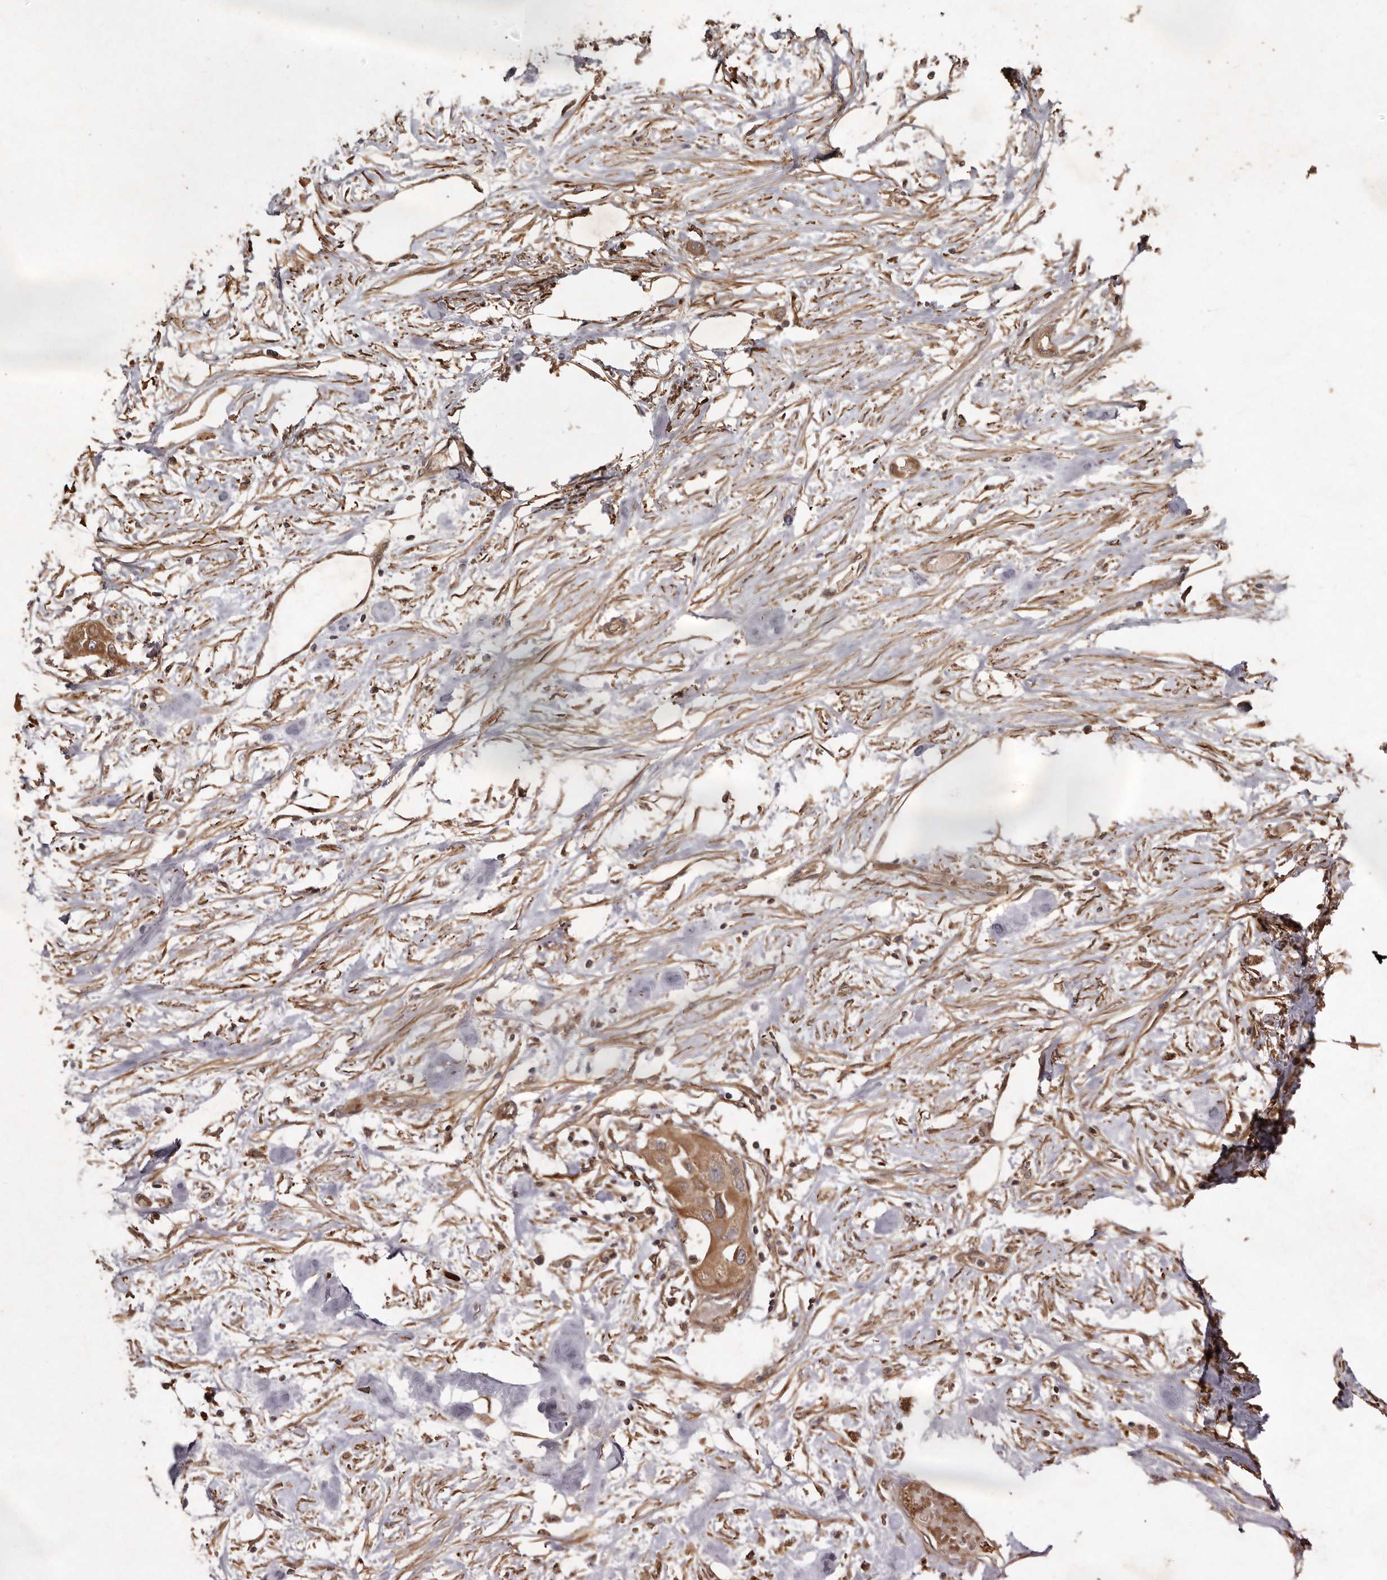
{"staining": {"intensity": "moderate", "quantity": ">75%", "location": "cytoplasmic/membranous"}, "tissue": "urothelial cancer", "cell_type": "Tumor cells", "image_type": "cancer", "snomed": [{"axis": "morphology", "description": "Urothelial carcinoma, High grade"}, {"axis": "topography", "description": "Urinary bladder"}], "caption": "A high-resolution micrograph shows immunohistochemistry (IHC) staining of urothelial cancer, which demonstrates moderate cytoplasmic/membranous positivity in about >75% of tumor cells.", "gene": "SEMA3A", "patient": {"sex": "male", "age": 64}}